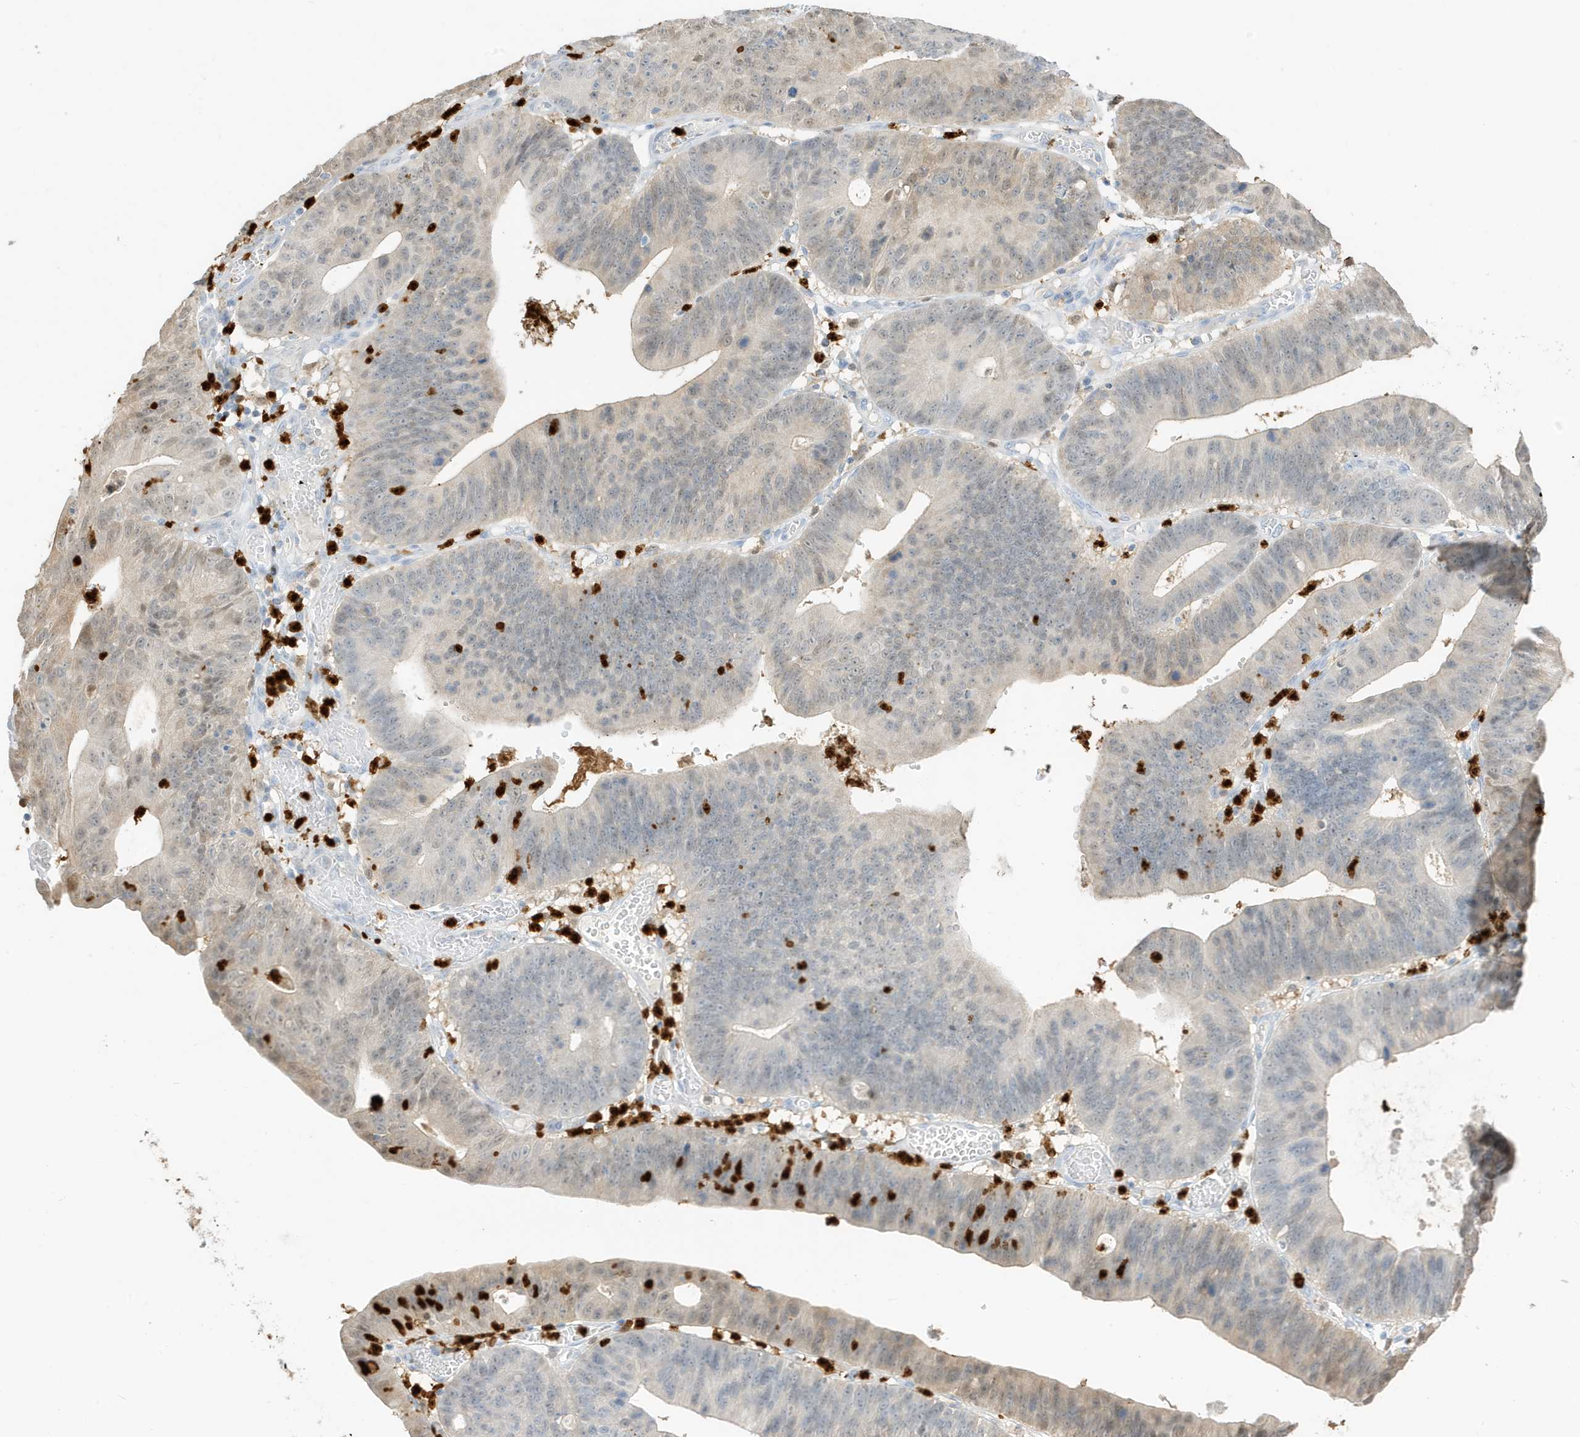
{"staining": {"intensity": "negative", "quantity": "none", "location": "none"}, "tissue": "stomach cancer", "cell_type": "Tumor cells", "image_type": "cancer", "snomed": [{"axis": "morphology", "description": "Adenocarcinoma, NOS"}, {"axis": "topography", "description": "Stomach"}], "caption": "DAB (3,3'-diaminobenzidine) immunohistochemical staining of stomach cancer (adenocarcinoma) demonstrates no significant staining in tumor cells. (IHC, brightfield microscopy, high magnification).", "gene": "GCA", "patient": {"sex": "male", "age": 59}}